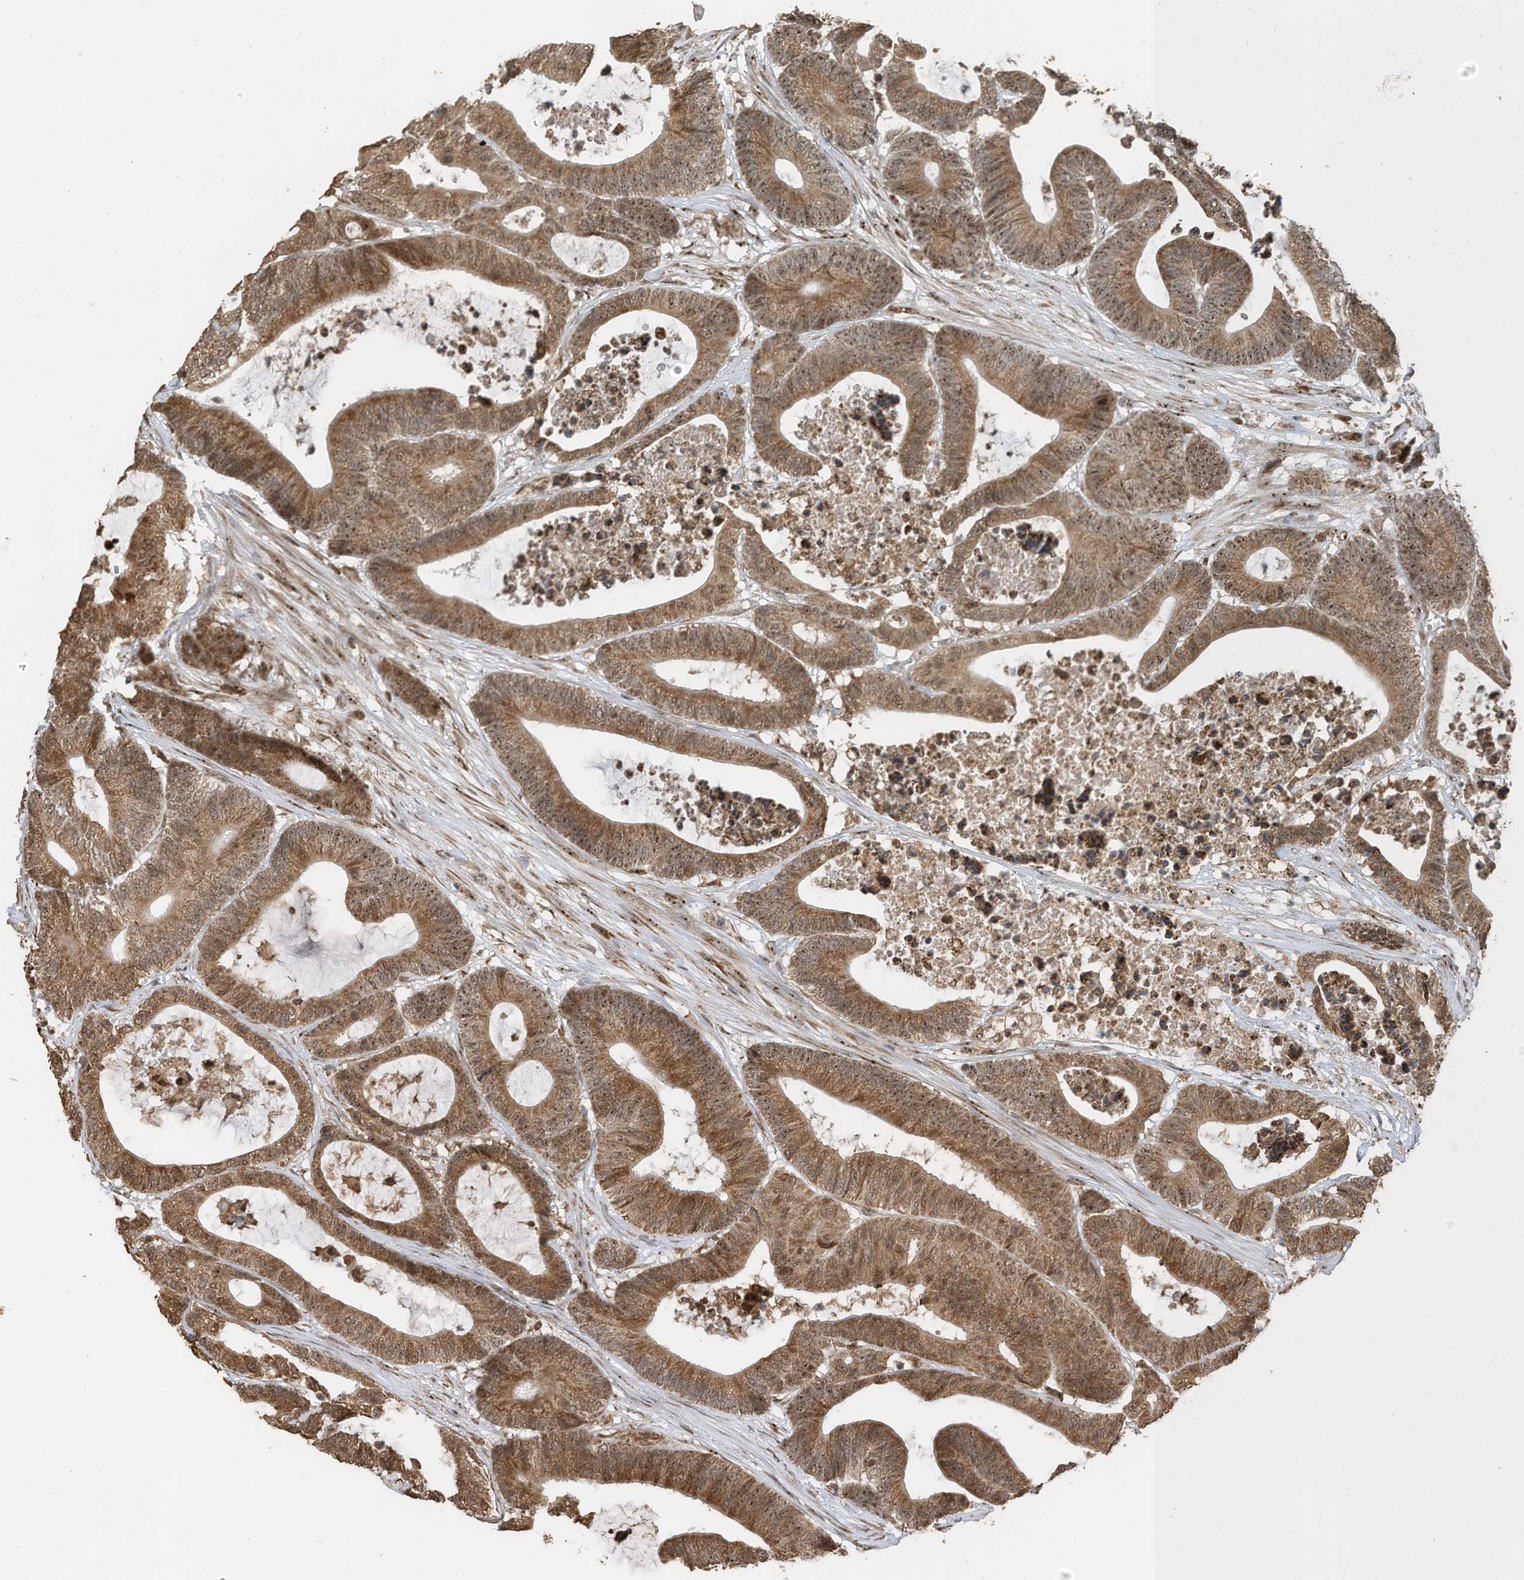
{"staining": {"intensity": "moderate", "quantity": ">75%", "location": "cytoplasmic/membranous,nuclear"}, "tissue": "colorectal cancer", "cell_type": "Tumor cells", "image_type": "cancer", "snomed": [{"axis": "morphology", "description": "Adenocarcinoma, NOS"}, {"axis": "topography", "description": "Colon"}], "caption": "Human colorectal cancer (adenocarcinoma) stained for a protein (brown) exhibits moderate cytoplasmic/membranous and nuclear positive positivity in approximately >75% of tumor cells.", "gene": "ERLEC1", "patient": {"sex": "female", "age": 84}}